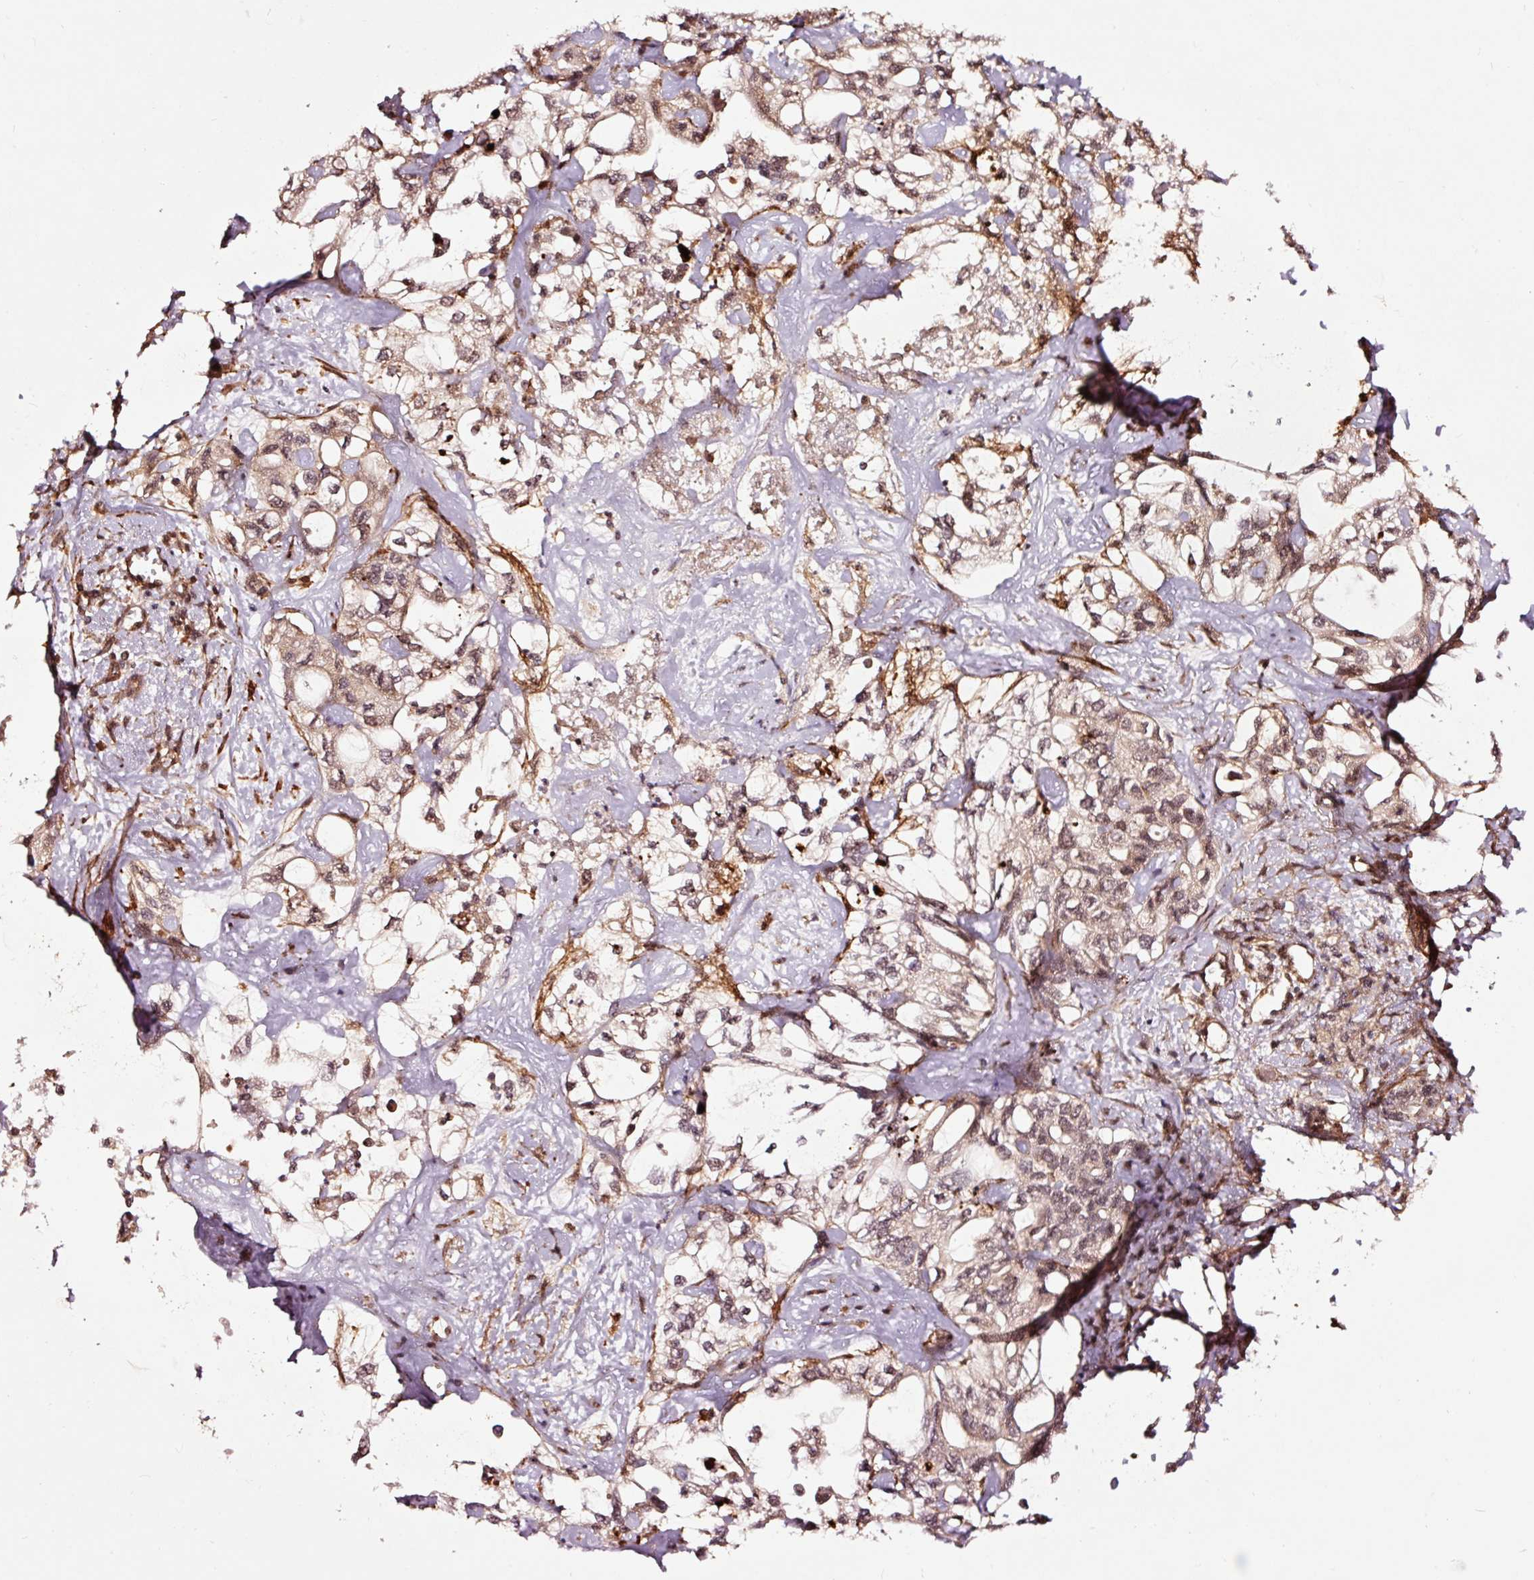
{"staining": {"intensity": "weak", "quantity": "25%-75%", "location": "nuclear"}, "tissue": "liver cancer", "cell_type": "Tumor cells", "image_type": "cancer", "snomed": [{"axis": "morphology", "description": "Cholangiocarcinoma"}, {"axis": "topography", "description": "Liver"}], "caption": "Liver cancer tissue shows weak nuclear staining in approximately 25%-75% of tumor cells, visualized by immunohistochemistry.", "gene": "TPM1", "patient": {"sex": "female", "age": 64}}